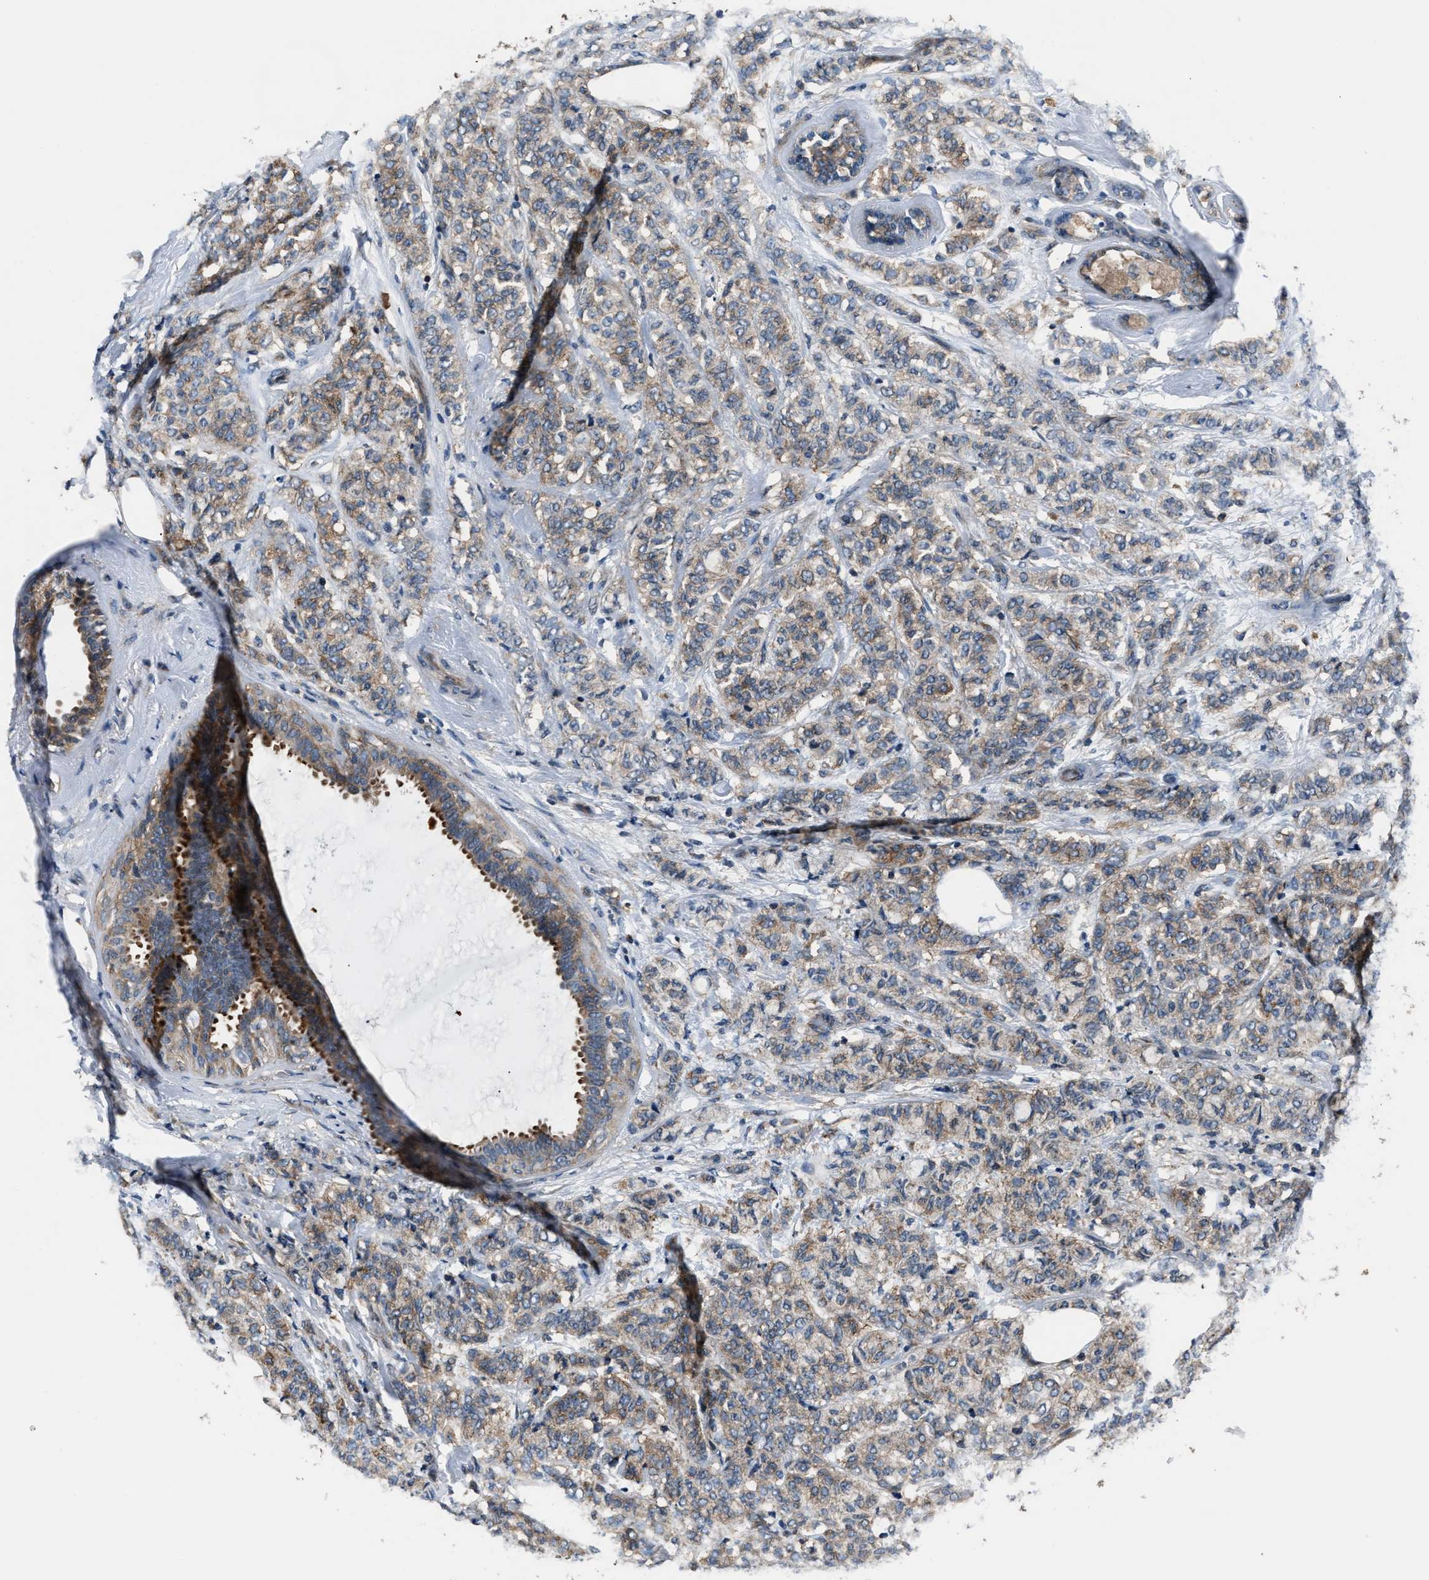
{"staining": {"intensity": "moderate", "quantity": ">75%", "location": "cytoplasmic/membranous"}, "tissue": "breast cancer", "cell_type": "Tumor cells", "image_type": "cancer", "snomed": [{"axis": "morphology", "description": "Lobular carcinoma"}, {"axis": "topography", "description": "Breast"}], "caption": "Breast cancer (lobular carcinoma) stained for a protein (brown) demonstrates moderate cytoplasmic/membranous positive positivity in approximately >75% of tumor cells.", "gene": "IMPDH2", "patient": {"sex": "female", "age": 60}}